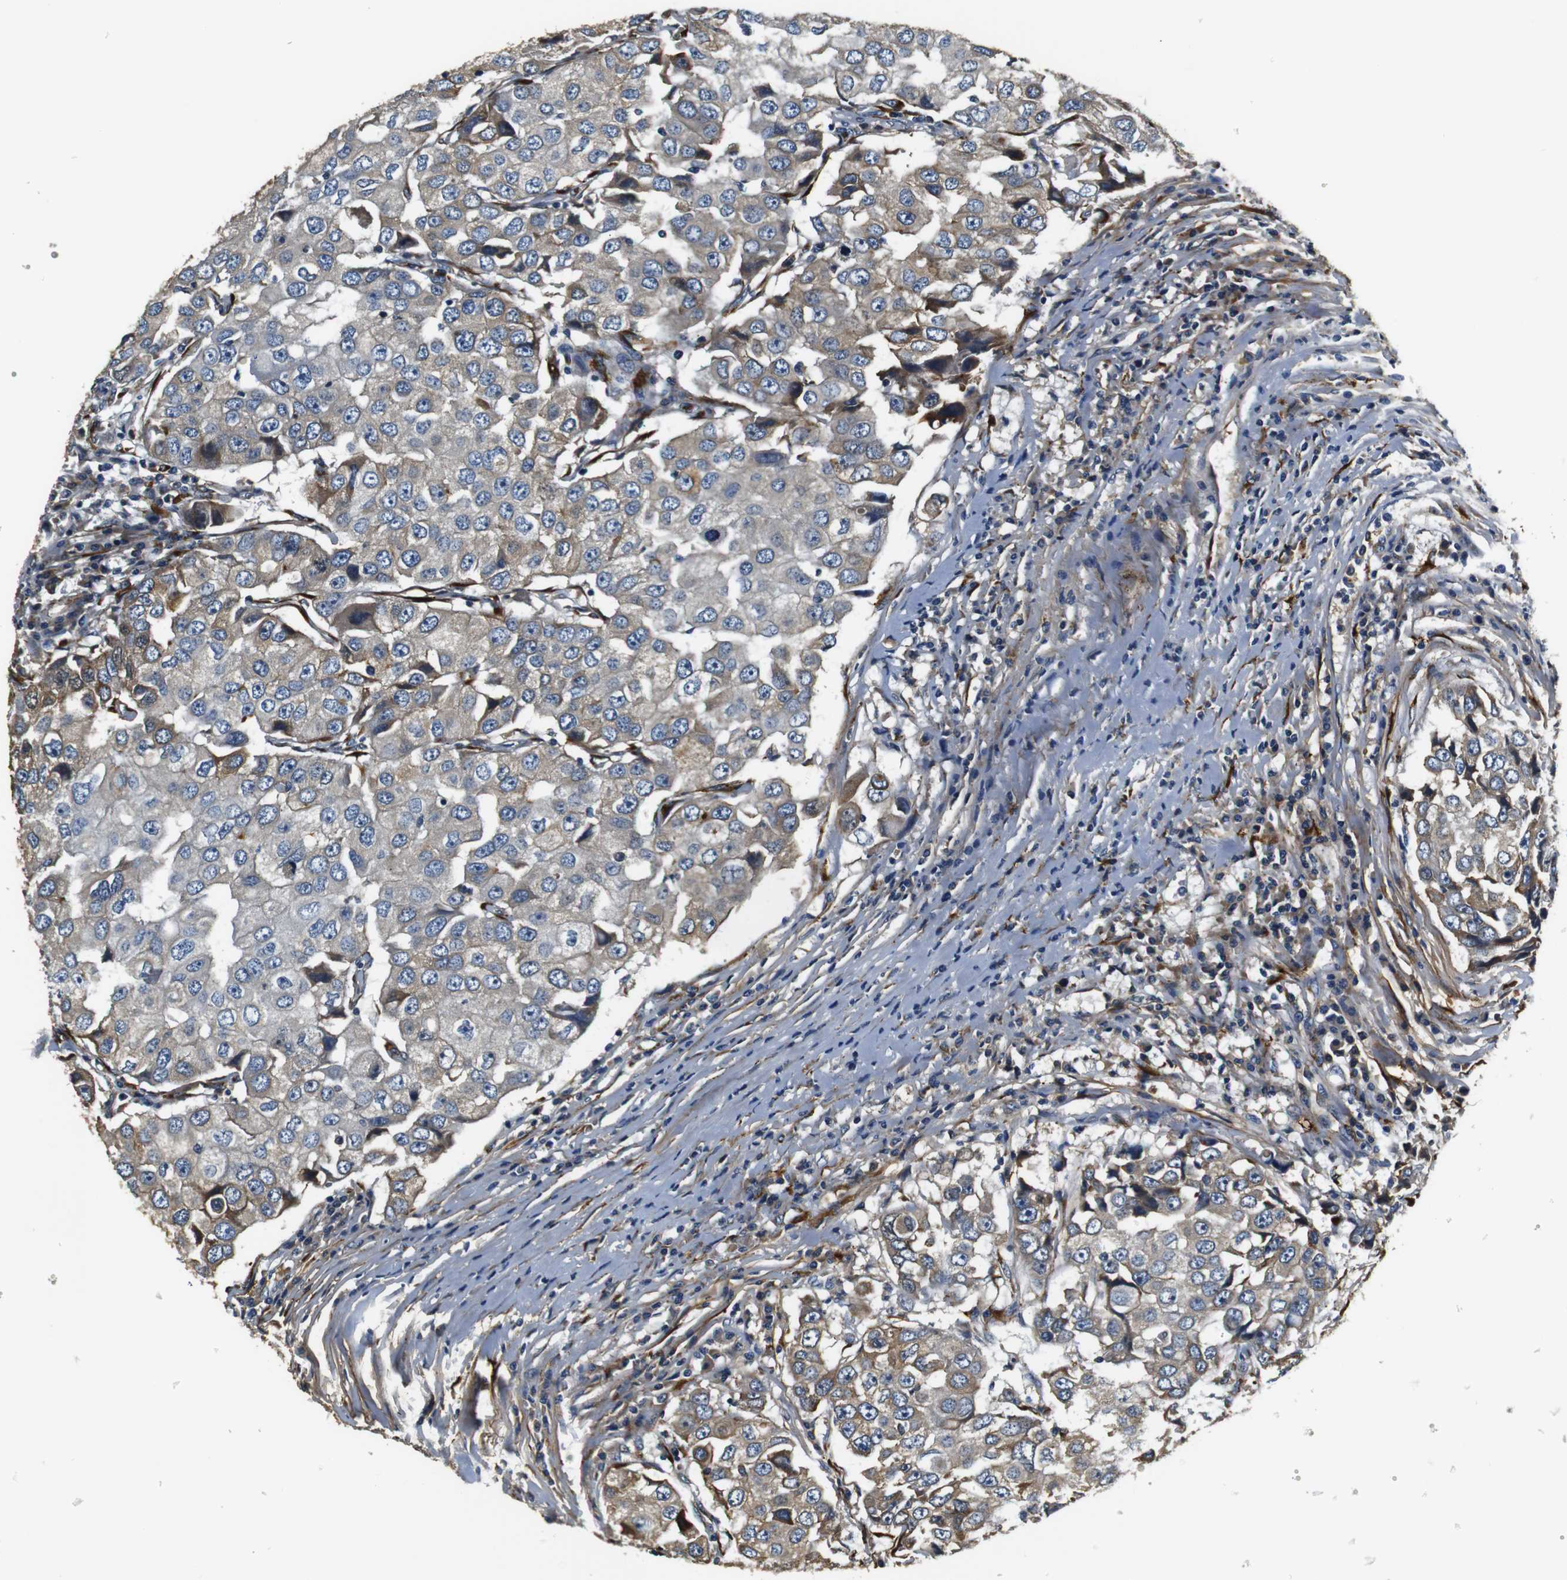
{"staining": {"intensity": "weak", "quantity": ">75%", "location": "cytoplasmic/membranous"}, "tissue": "breast cancer", "cell_type": "Tumor cells", "image_type": "cancer", "snomed": [{"axis": "morphology", "description": "Duct carcinoma"}, {"axis": "topography", "description": "Breast"}], "caption": "DAB (3,3'-diaminobenzidine) immunohistochemical staining of breast cancer (intraductal carcinoma) shows weak cytoplasmic/membranous protein expression in about >75% of tumor cells.", "gene": "COL1A1", "patient": {"sex": "female", "age": 27}}